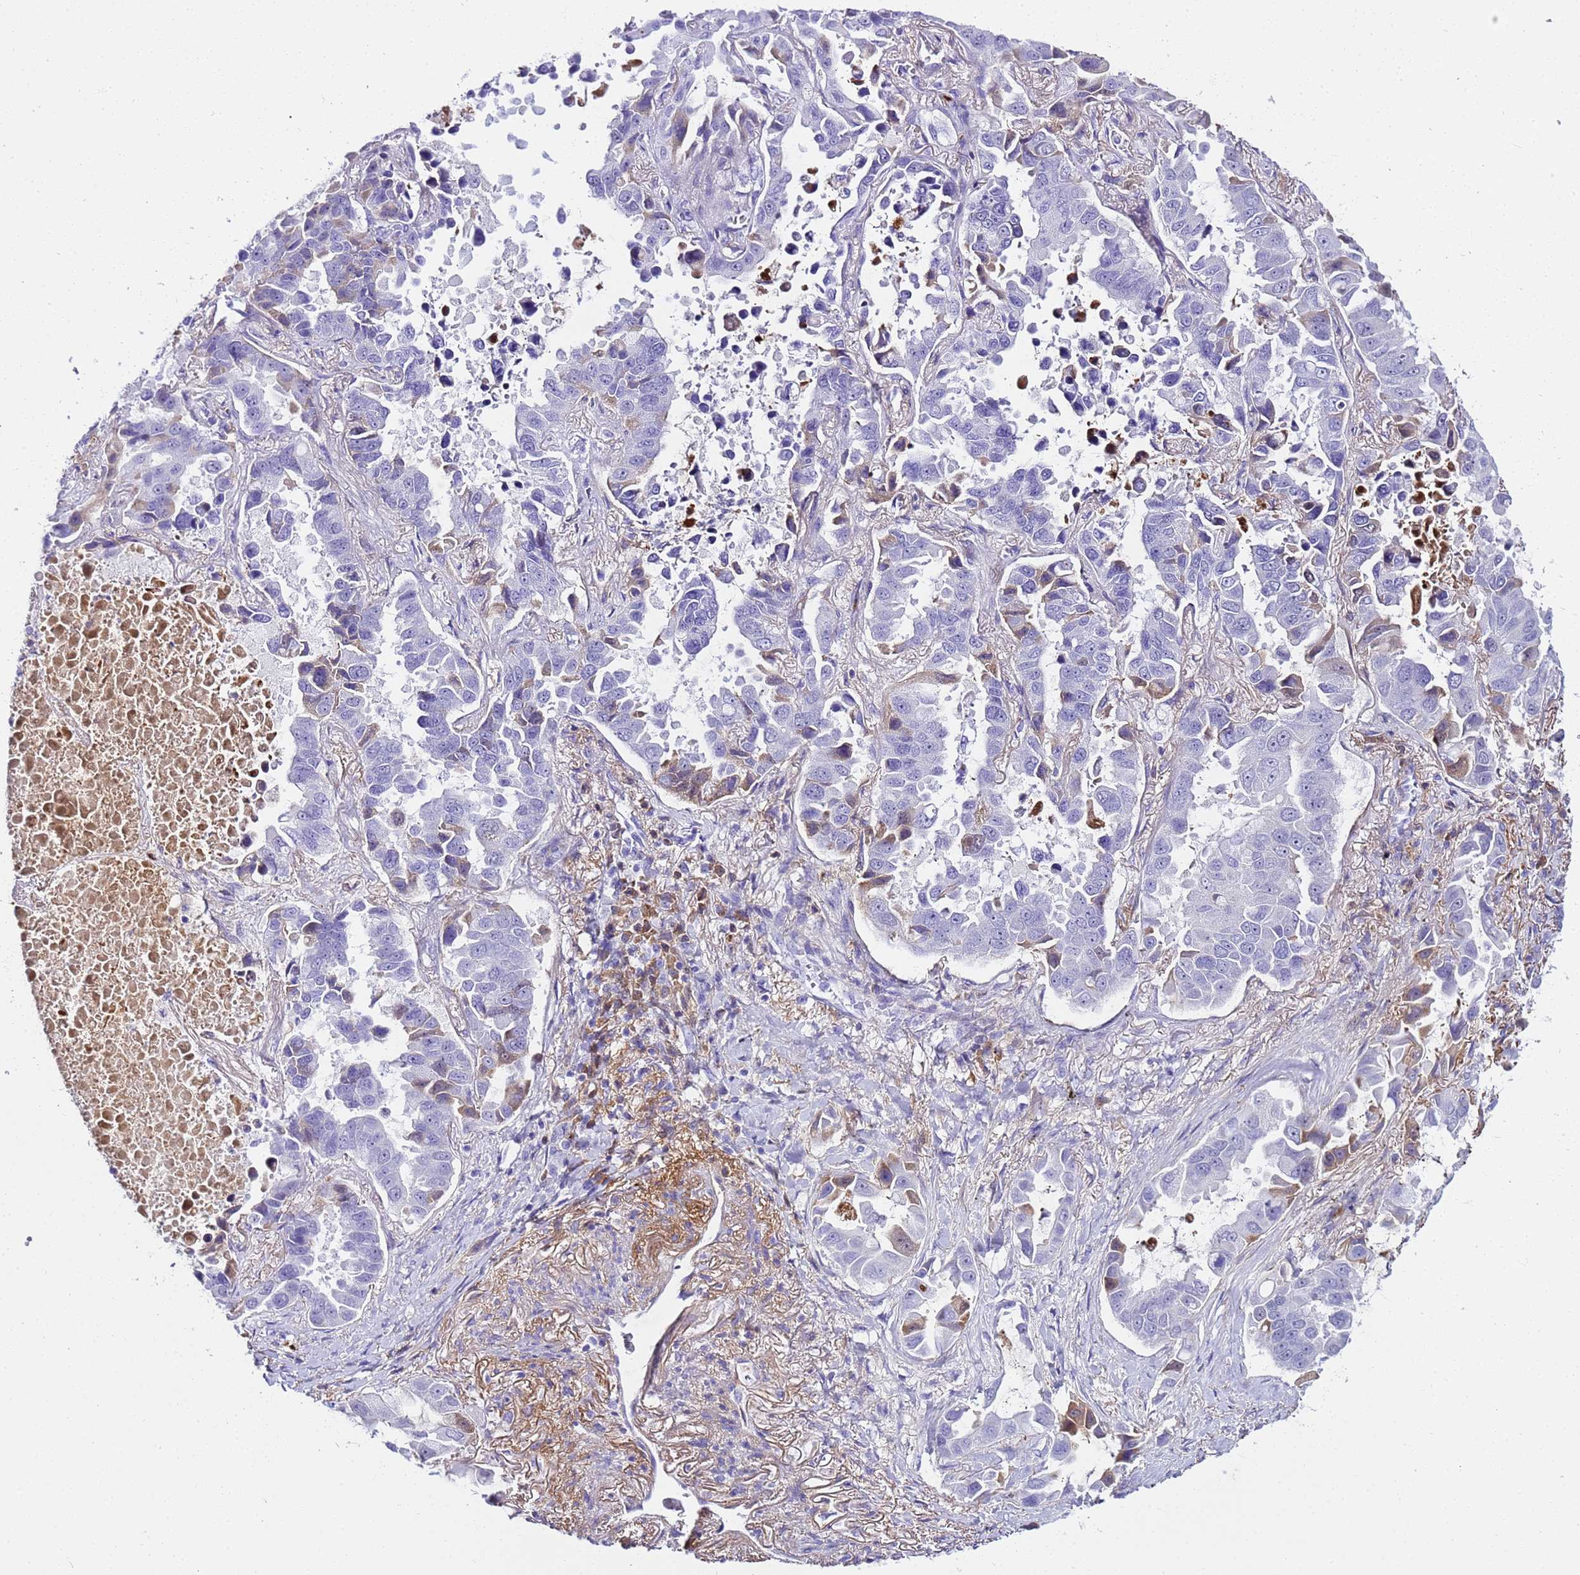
{"staining": {"intensity": "moderate", "quantity": "<25%", "location": "cytoplasmic/membranous"}, "tissue": "lung cancer", "cell_type": "Tumor cells", "image_type": "cancer", "snomed": [{"axis": "morphology", "description": "Adenocarcinoma, NOS"}, {"axis": "topography", "description": "Lung"}], "caption": "Human lung adenocarcinoma stained with a protein marker reveals moderate staining in tumor cells.", "gene": "CFHR2", "patient": {"sex": "male", "age": 64}}